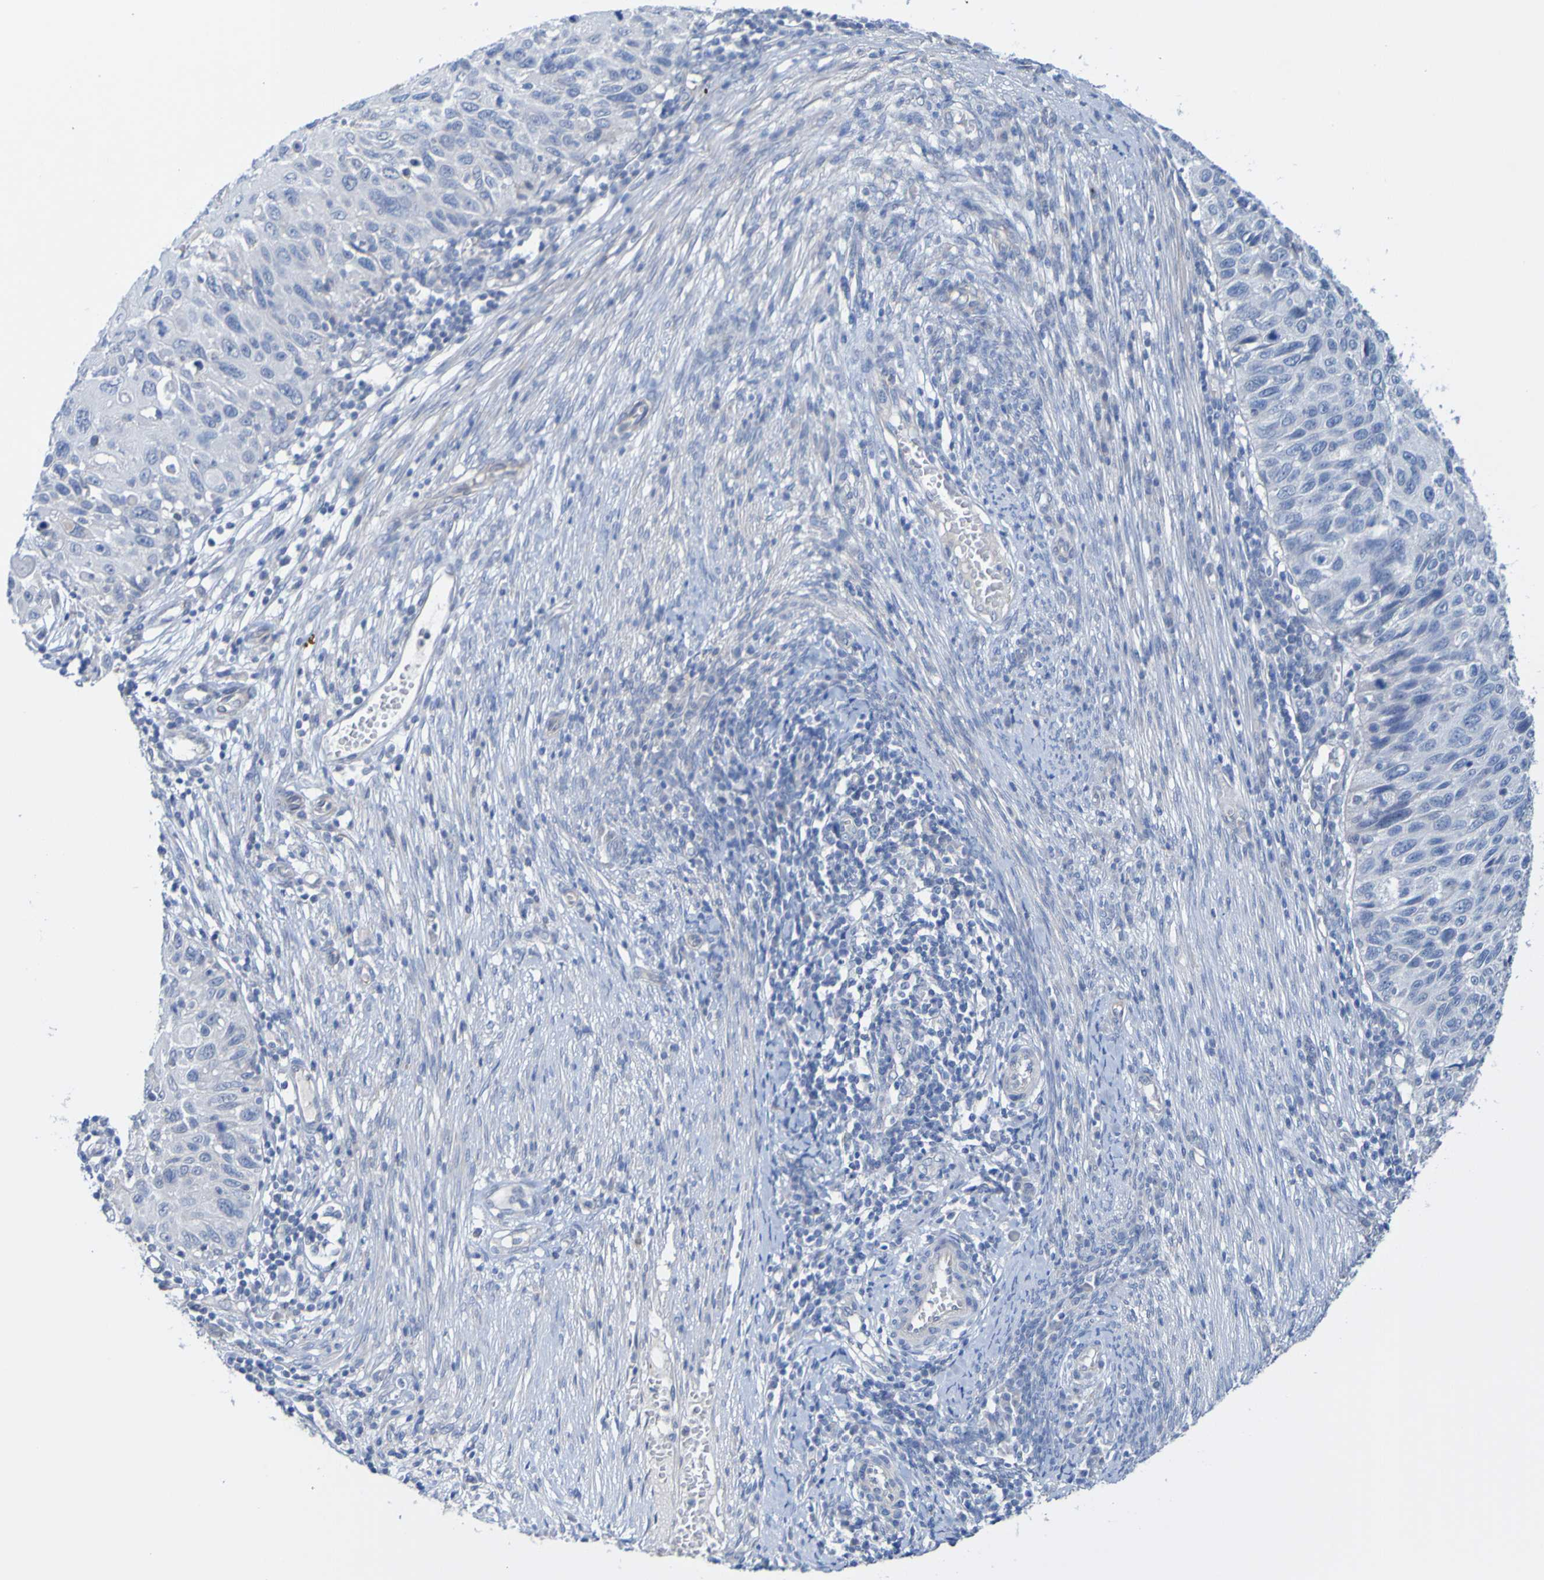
{"staining": {"intensity": "negative", "quantity": "none", "location": "none"}, "tissue": "cervical cancer", "cell_type": "Tumor cells", "image_type": "cancer", "snomed": [{"axis": "morphology", "description": "Squamous cell carcinoma, NOS"}, {"axis": "topography", "description": "Cervix"}], "caption": "An image of human cervical cancer (squamous cell carcinoma) is negative for staining in tumor cells. (Stains: DAB immunohistochemistry with hematoxylin counter stain, Microscopy: brightfield microscopy at high magnification).", "gene": "ACMSD", "patient": {"sex": "female", "age": 70}}